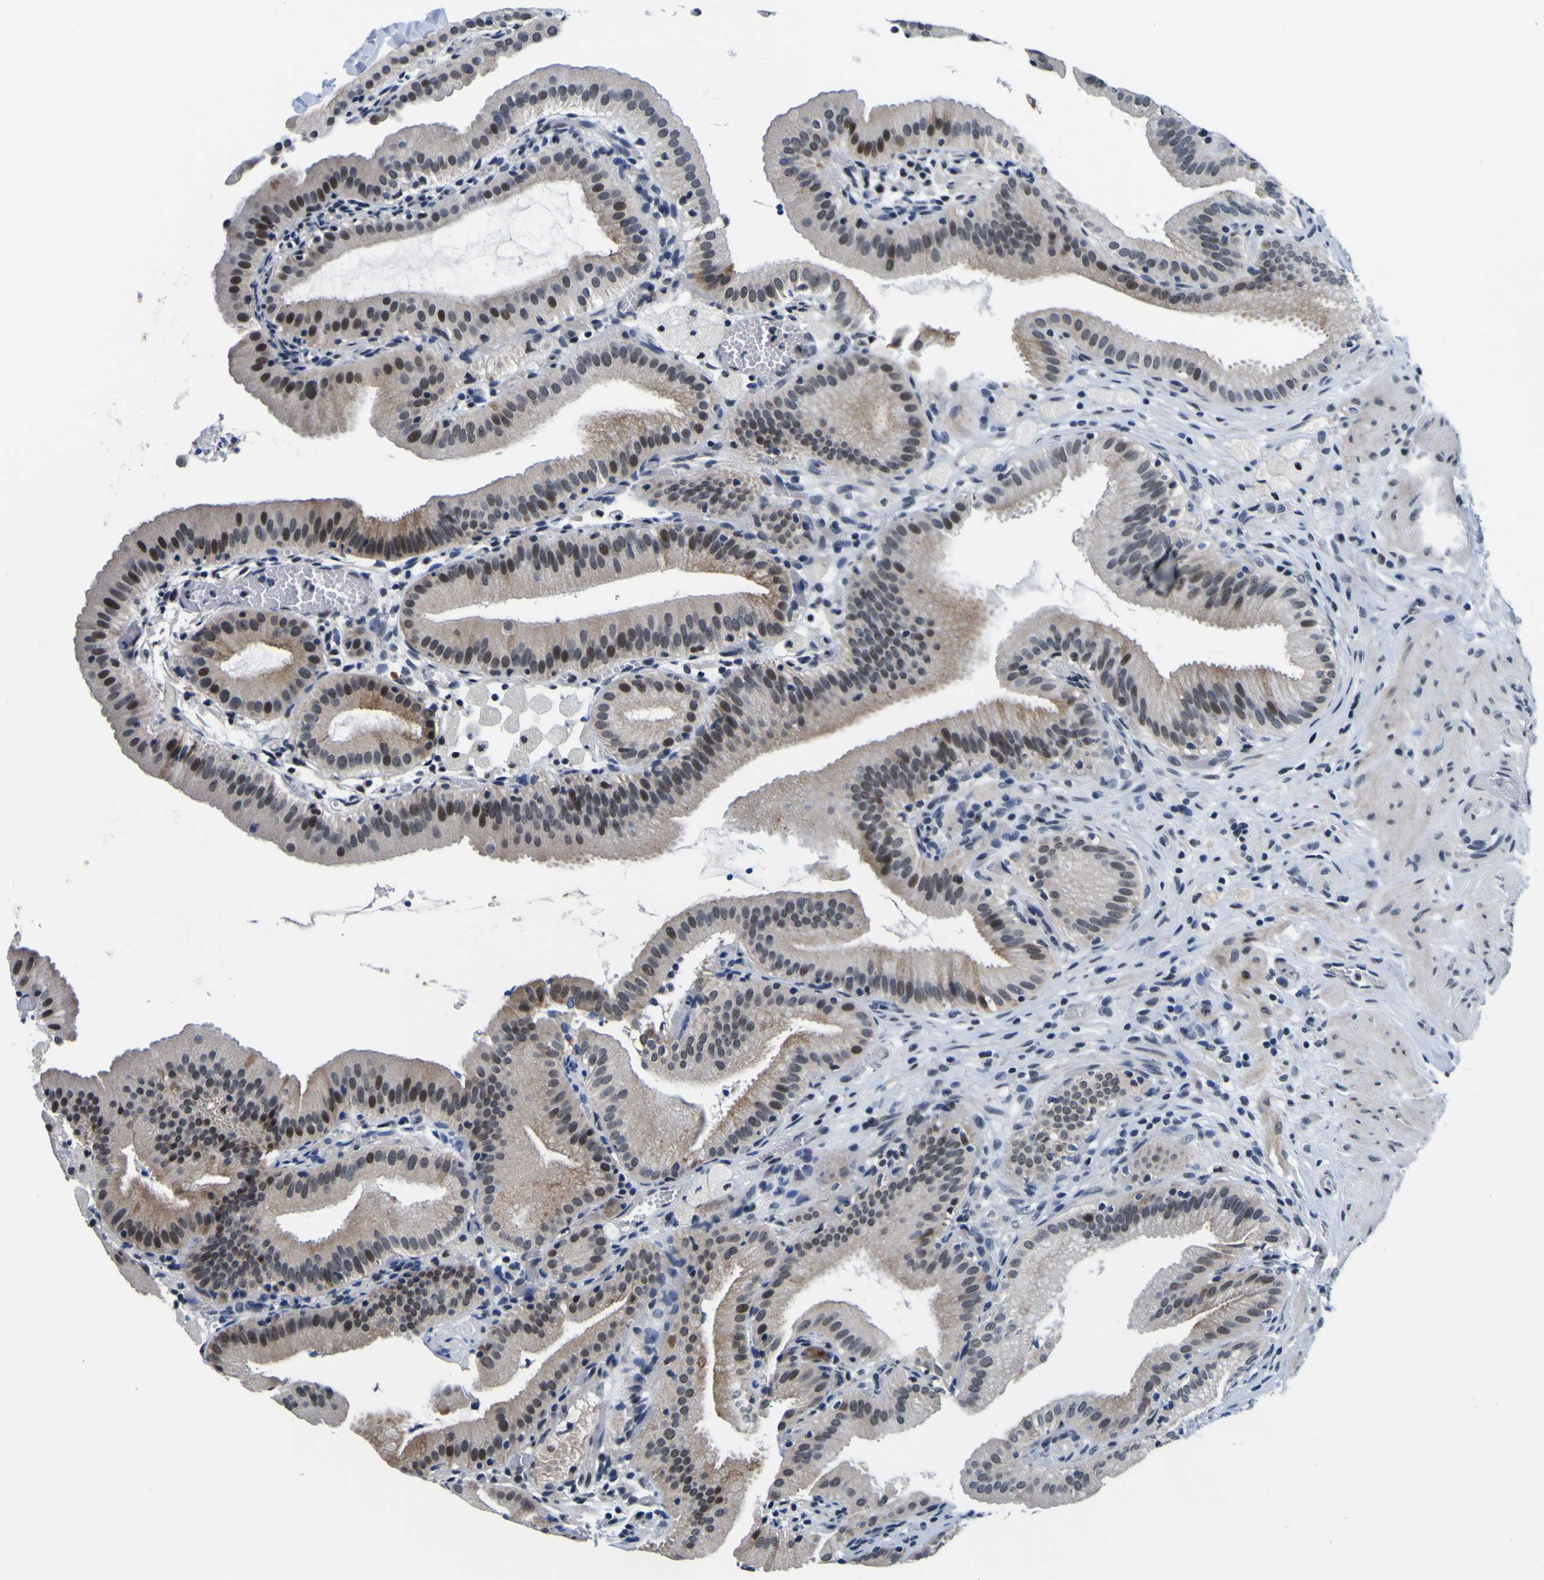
{"staining": {"intensity": "moderate", "quantity": "25%-75%", "location": "nuclear"}, "tissue": "gallbladder", "cell_type": "Glandular cells", "image_type": "normal", "snomed": [{"axis": "morphology", "description": "Normal tissue, NOS"}, {"axis": "topography", "description": "Gallbladder"}], "caption": "Moderate nuclear positivity for a protein is identified in approximately 25%-75% of glandular cells of benign gallbladder using immunohistochemistry (IHC).", "gene": "CUL4B", "patient": {"sex": "male", "age": 54}}